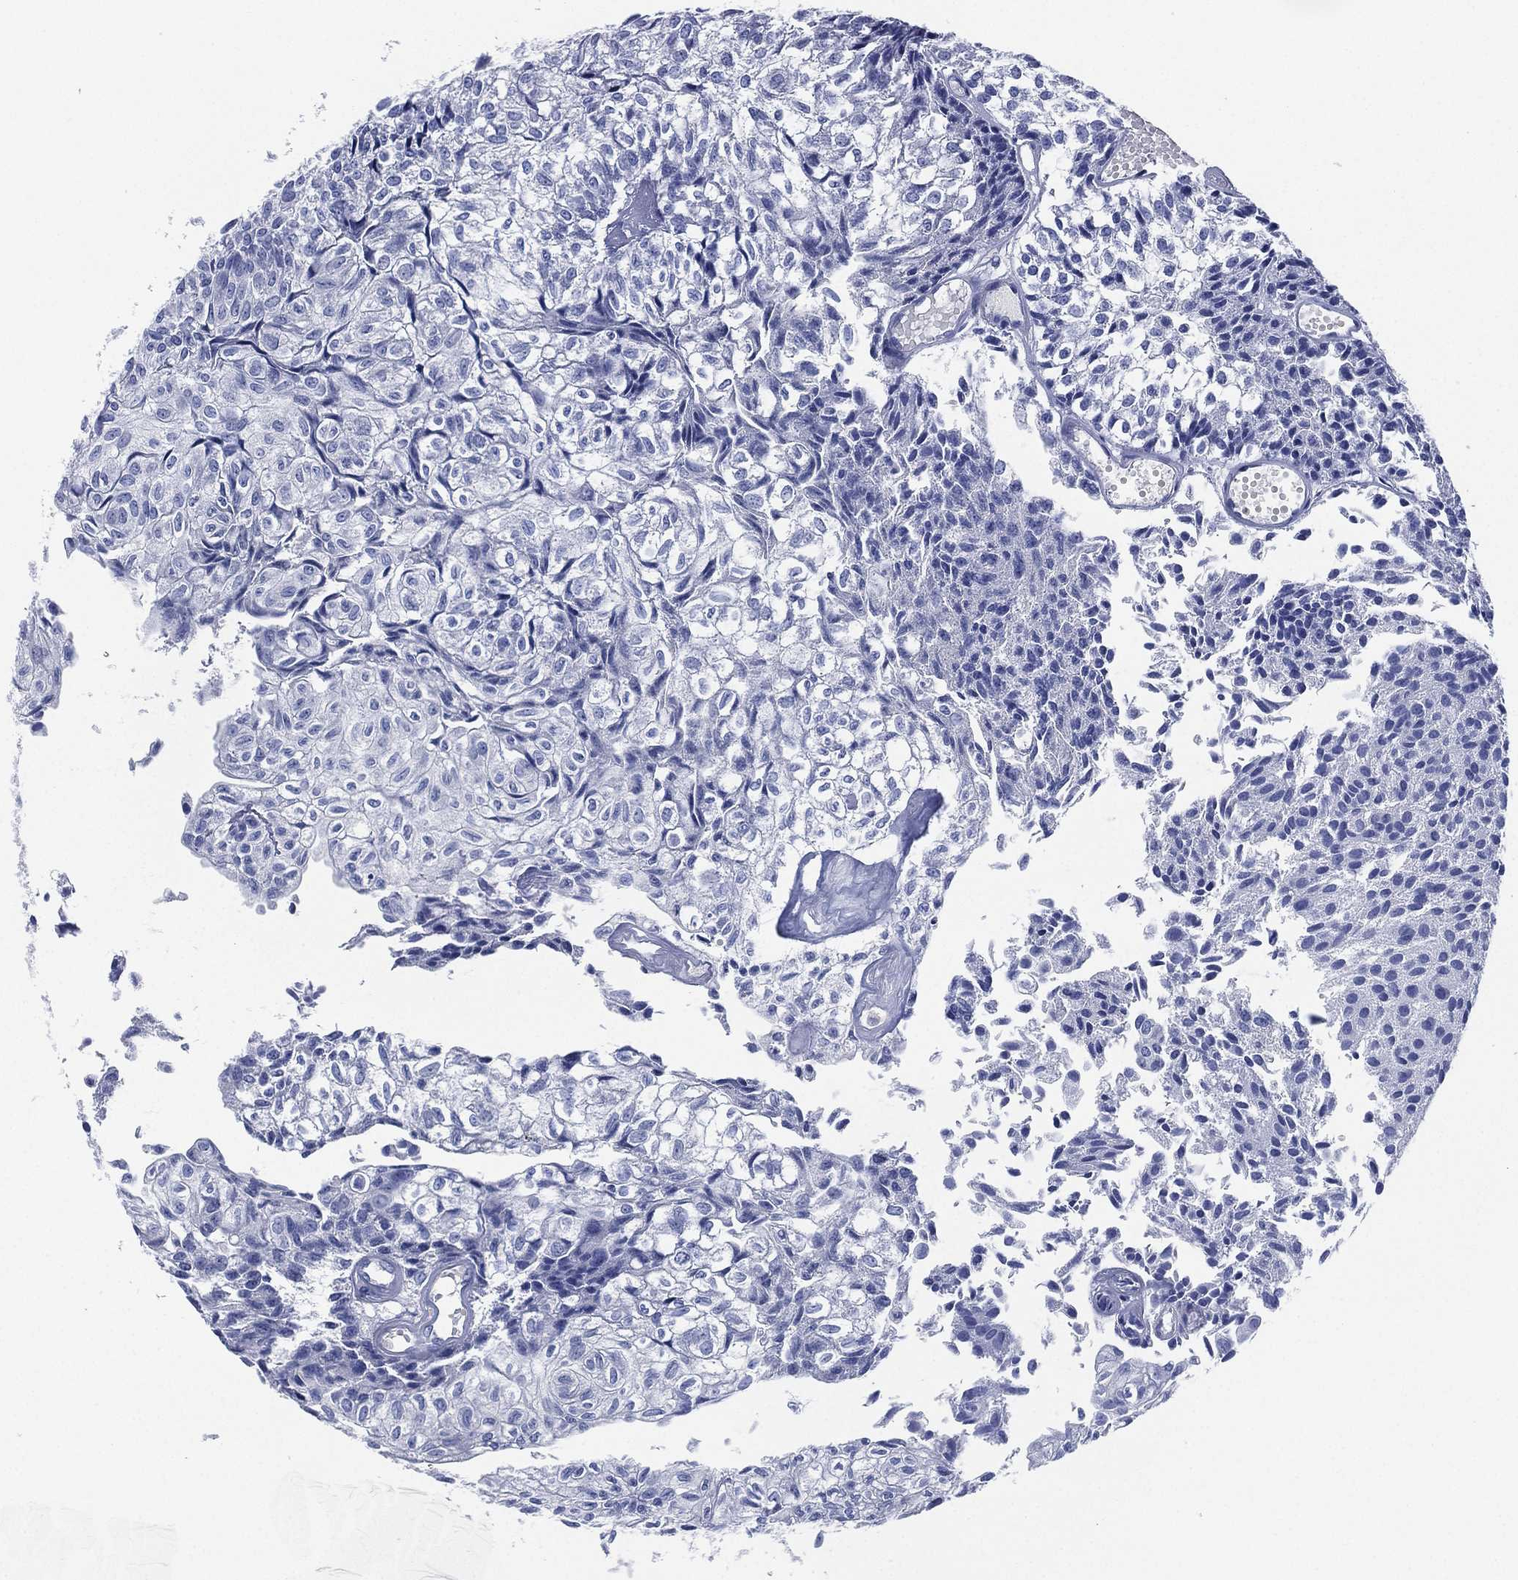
{"staining": {"intensity": "negative", "quantity": "none", "location": "none"}, "tissue": "urothelial cancer", "cell_type": "Tumor cells", "image_type": "cancer", "snomed": [{"axis": "morphology", "description": "Urothelial carcinoma, Low grade"}, {"axis": "topography", "description": "Urinary bladder"}], "caption": "Human urothelial carcinoma (low-grade) stained for a protein using immunohistochemistry (IHC) displays no staining in tumor cells.", "gene": "CCDC70", "patient": {"sex": "male", "age": 89}}